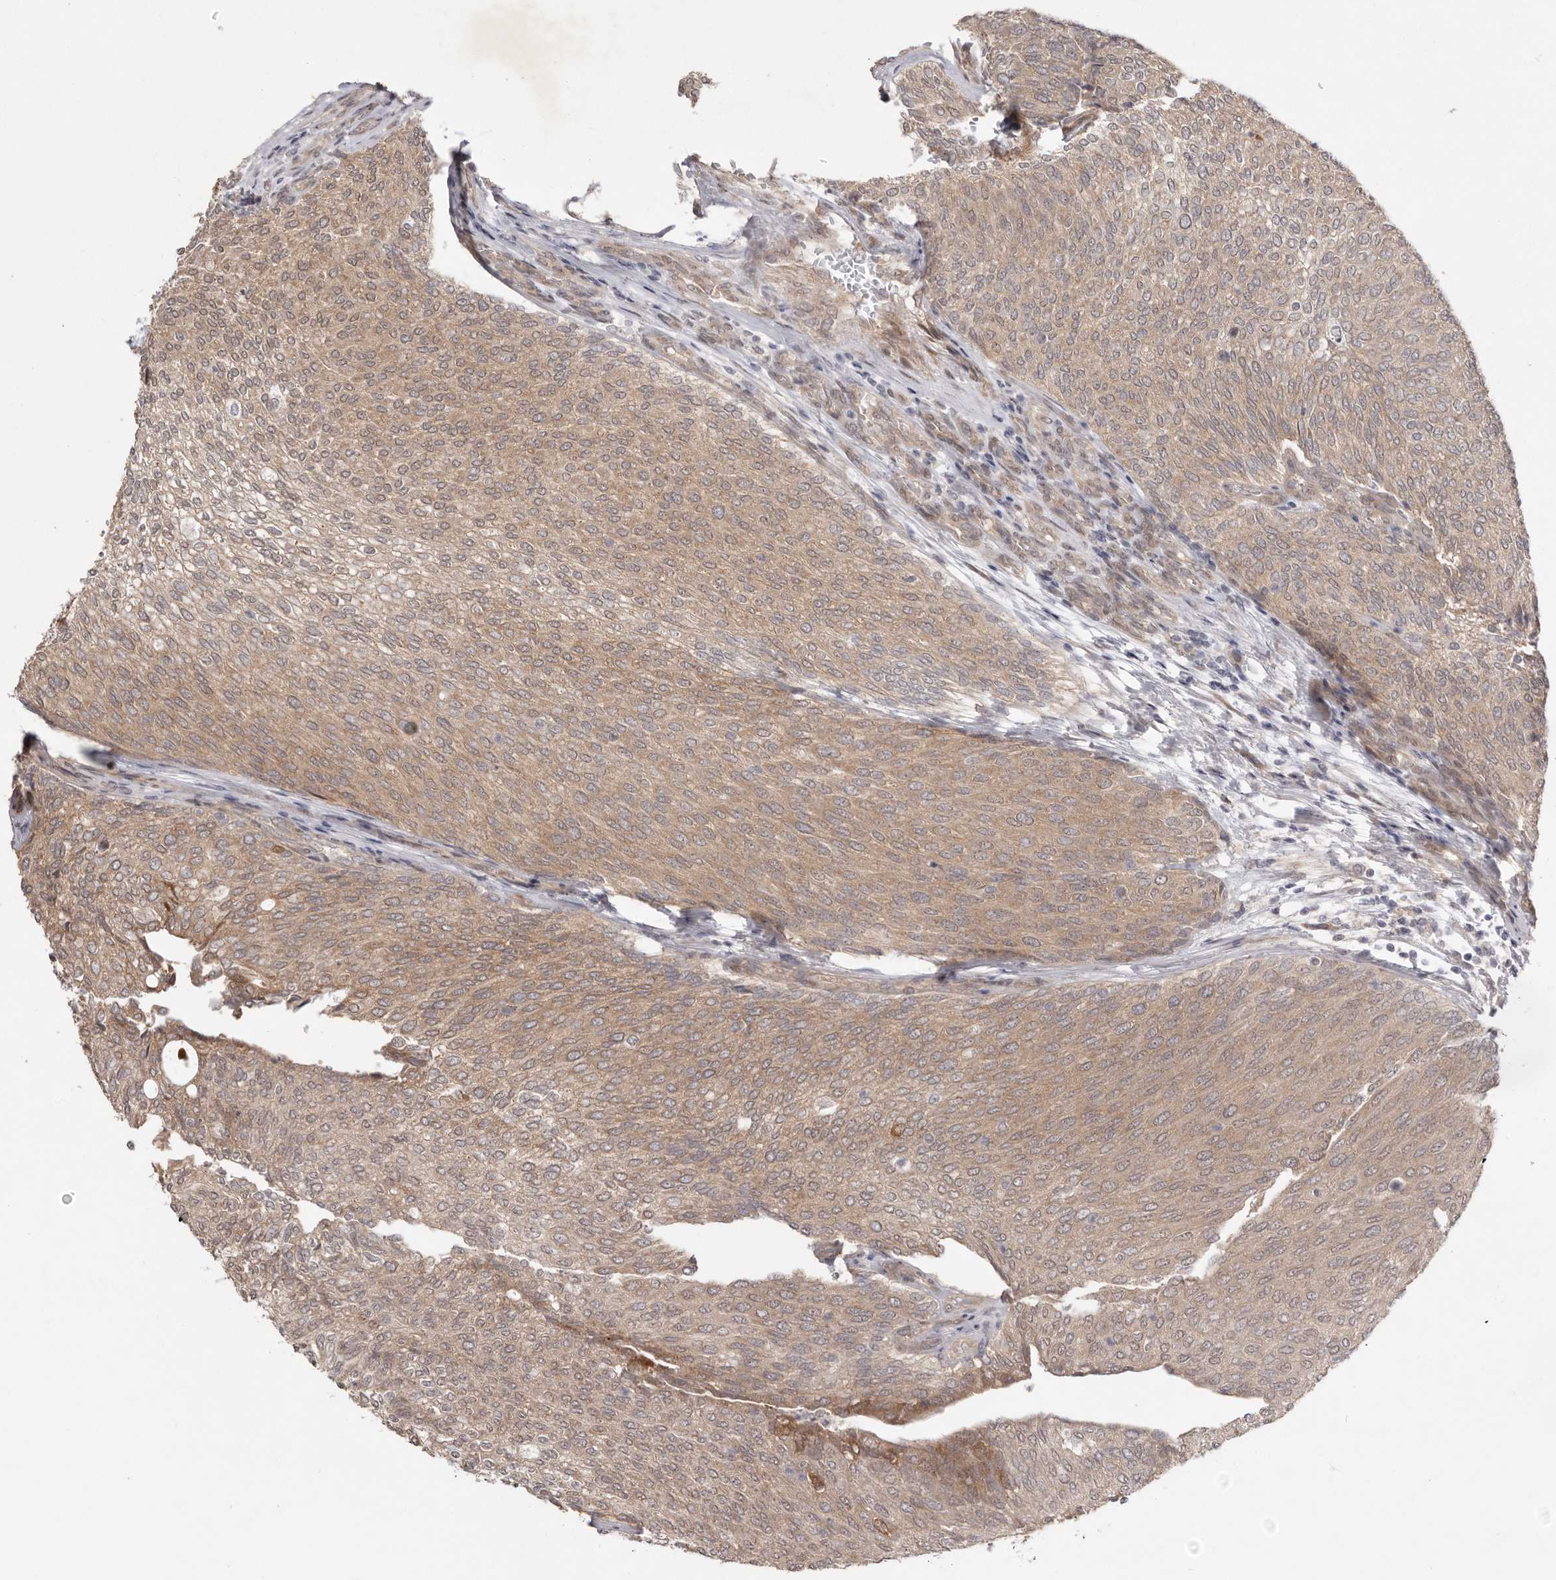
{"staining": {"intensity": "moderate", "quantity": ">75%", "location": "cytoplasmic/membranous"}, "tissue": "urothelial cancer", "cell_type": "Tumor cells", "image_type": "cancer", "snomed": [{"axis": "morphology", "description": "Urothelial carcinoma, Low grade"}, {"axis": "topography", "description": "Urinary bladder"}], "caption": "Immunohistochemistry (IHC) (DAB (3,3'-diaminobenzidine)) staining of human urothelial carcinoma (low-grade) reveals moderate cytoplasmic/membranous protein expression in about >75% of tumor cells. The staining was performed using DAB (3,3'-diaminobenzidine), with brown indicating positive protein expression. Nuclei are stained blue with hematoxylin.", "gene": "NSUN4", "patient": {"sex": "female", "age": 79}}